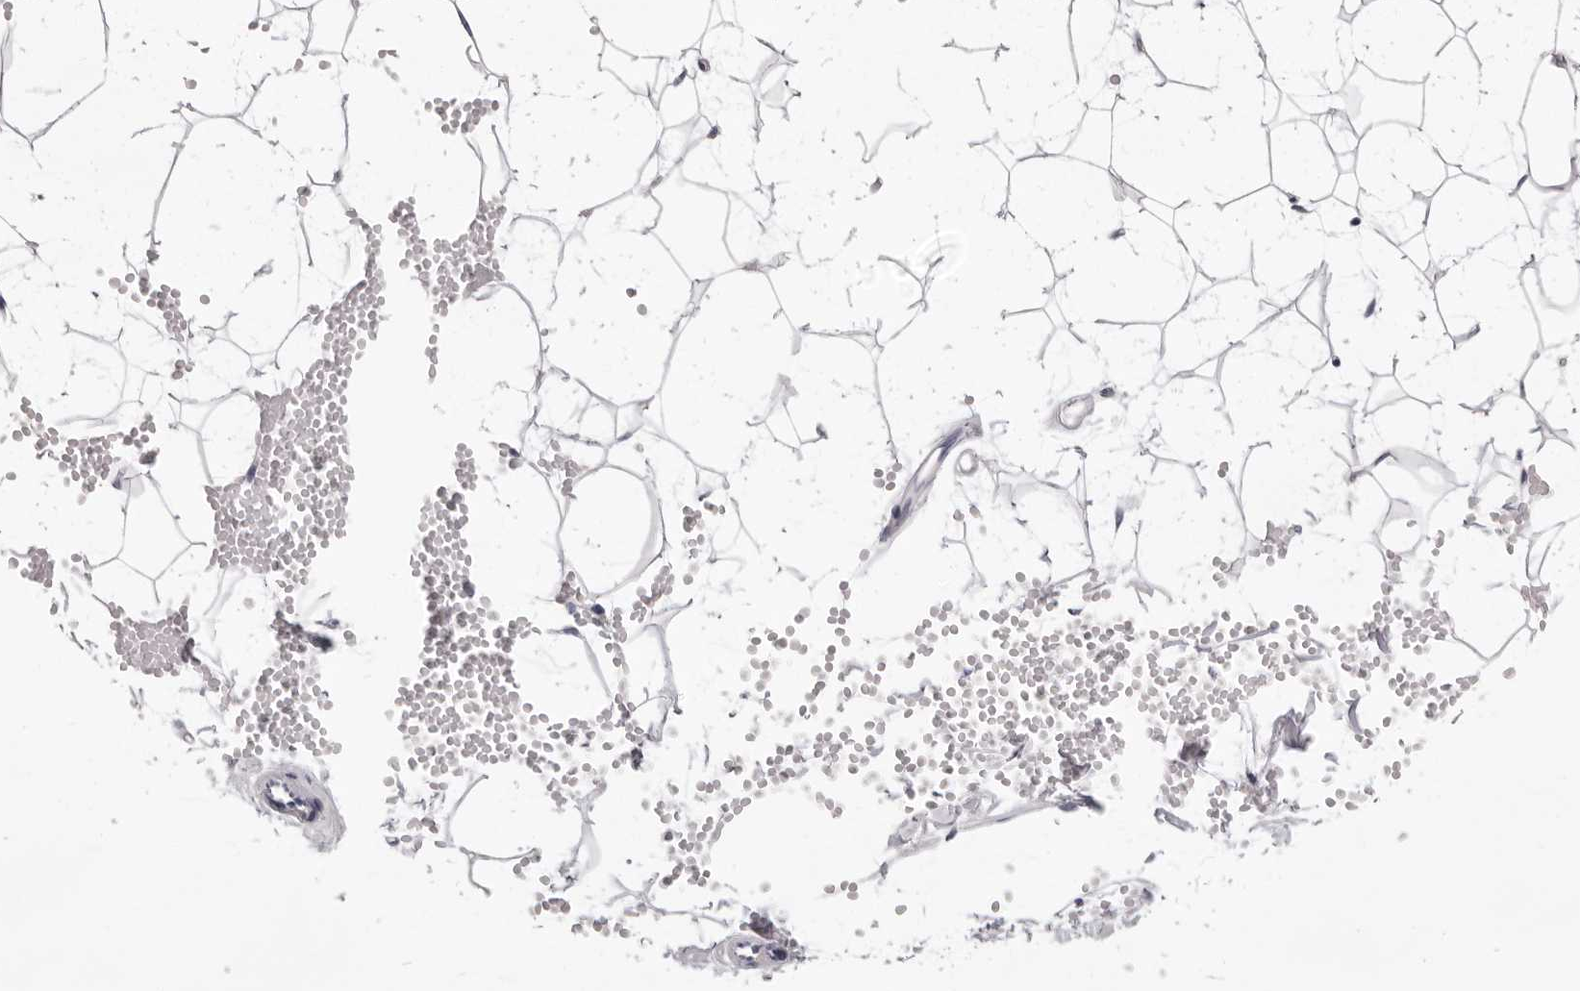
{"staining": {"intensity": "negative", "quantity": "none", "location": "none"}, "tissue": "adipose tissue", "cell_type": "Adipocytes", "image_type": "normal", "snomed": [{"axis": "morphology", "description": "Normal tissue, NOS"}, {"axis": "topography", "description": "Breast"}], "caption": "An immunohistochemistry photomicrograph of normal adipose tissue is shown. There is no staining in adipocytes of adipose tissue. The staining was performed using DAB (3,3'-diaminobenzidine) to visualize the protein expression in brown, while the nuclei were stained in blue with hematoxylin (Magnification: 20x).", "gene": "SMIM2", "patient": {"sex": "female", "age": 23}}